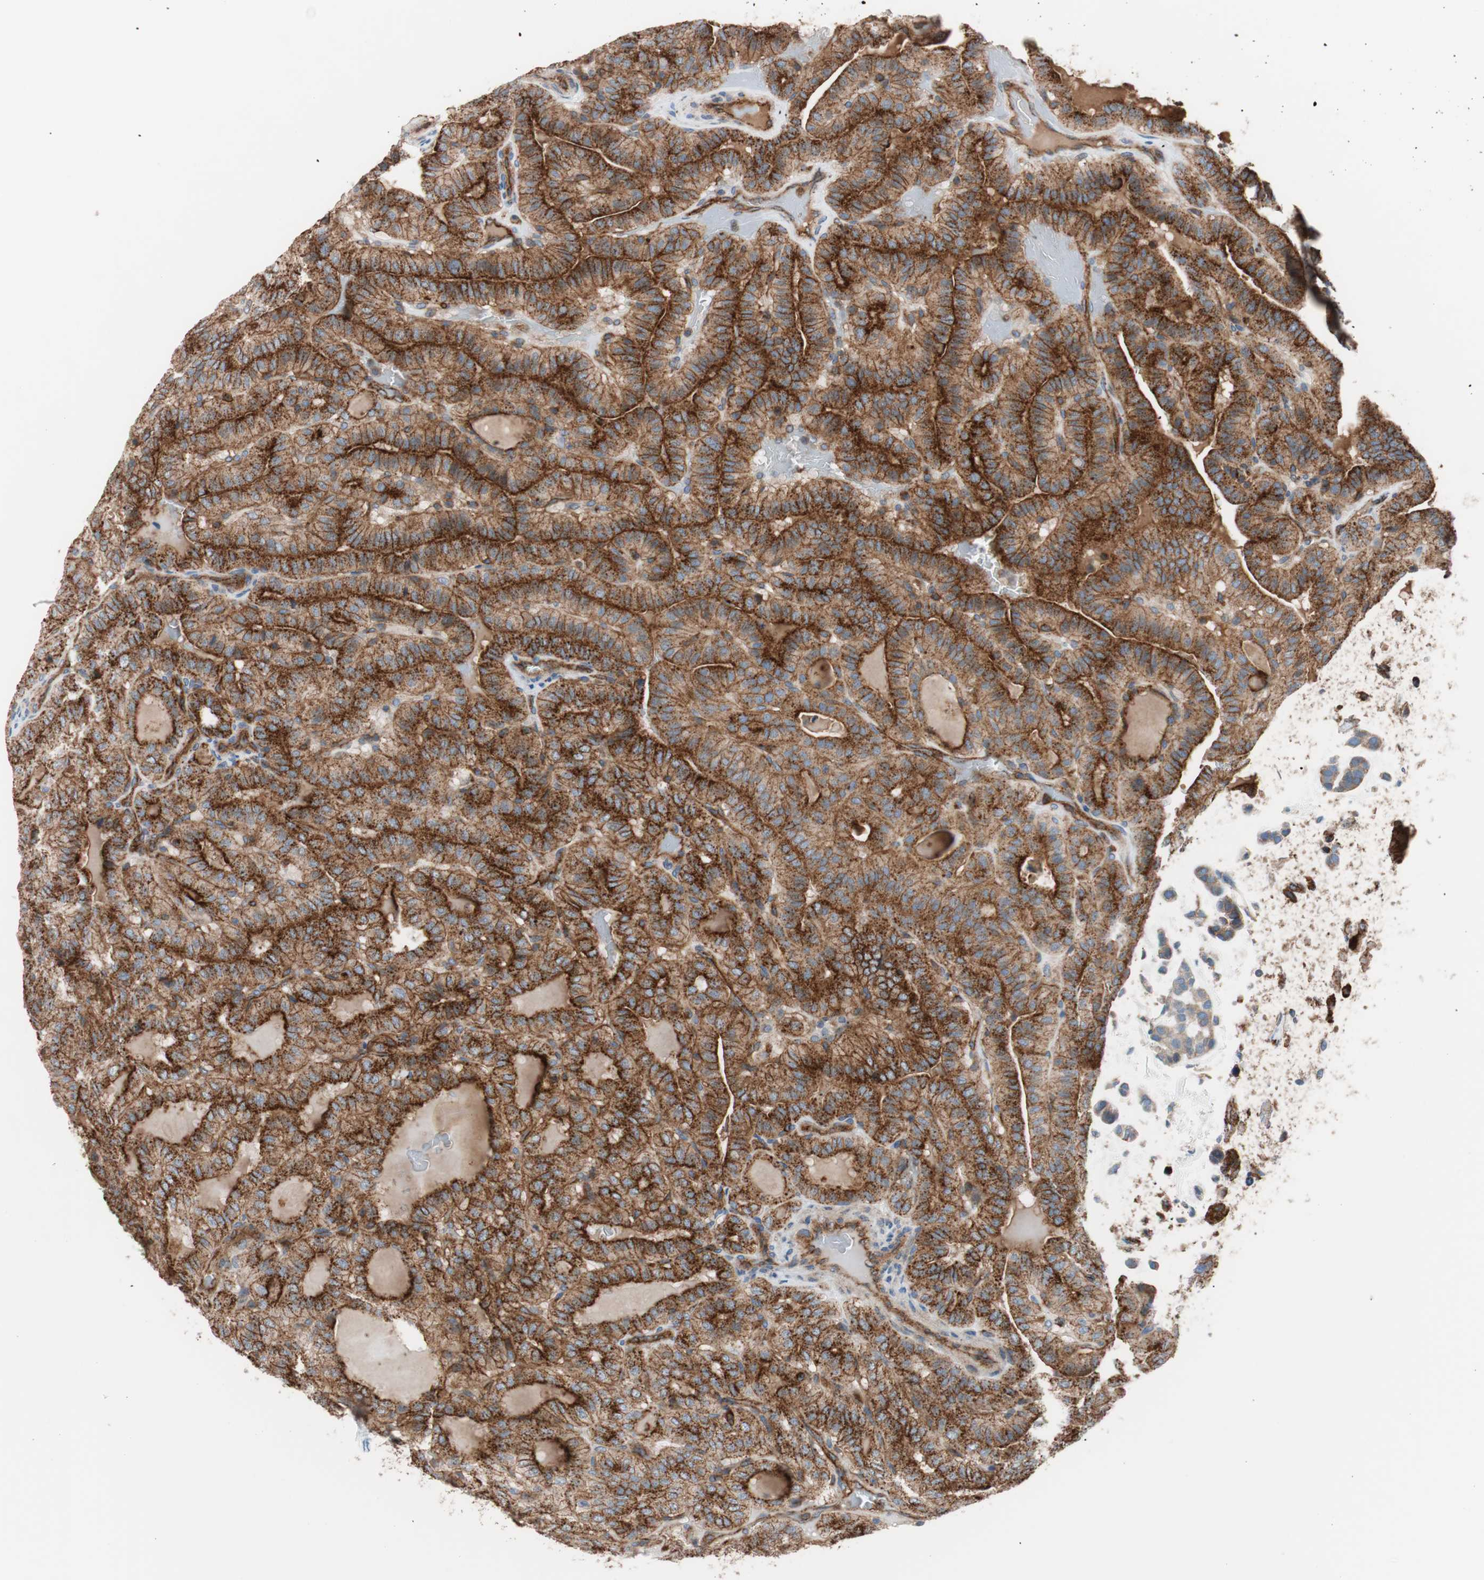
{"staining": {"intensity": "strong", "quantity": ">75%", "location": "cytoplasmic/membranous"}, "tissue": "thyroid cancer", "cell_type": "Tumor cells", "image_type": "cancer", "snomed": [{"axis": "morphology", "description": "Papillary adenocarcinoma, NOS"}, {"axis": "topography", "description": "Thyroid gland"}], "caption": "A histopathology image showing strong cytoplasmic/membranous staining in approximately >75% of tumor cells in thyroid cancer, as visualized by brown immunohistochemical staining.", "gene": "FLOT2", "patient": {"sex": "male", "age": 77}}